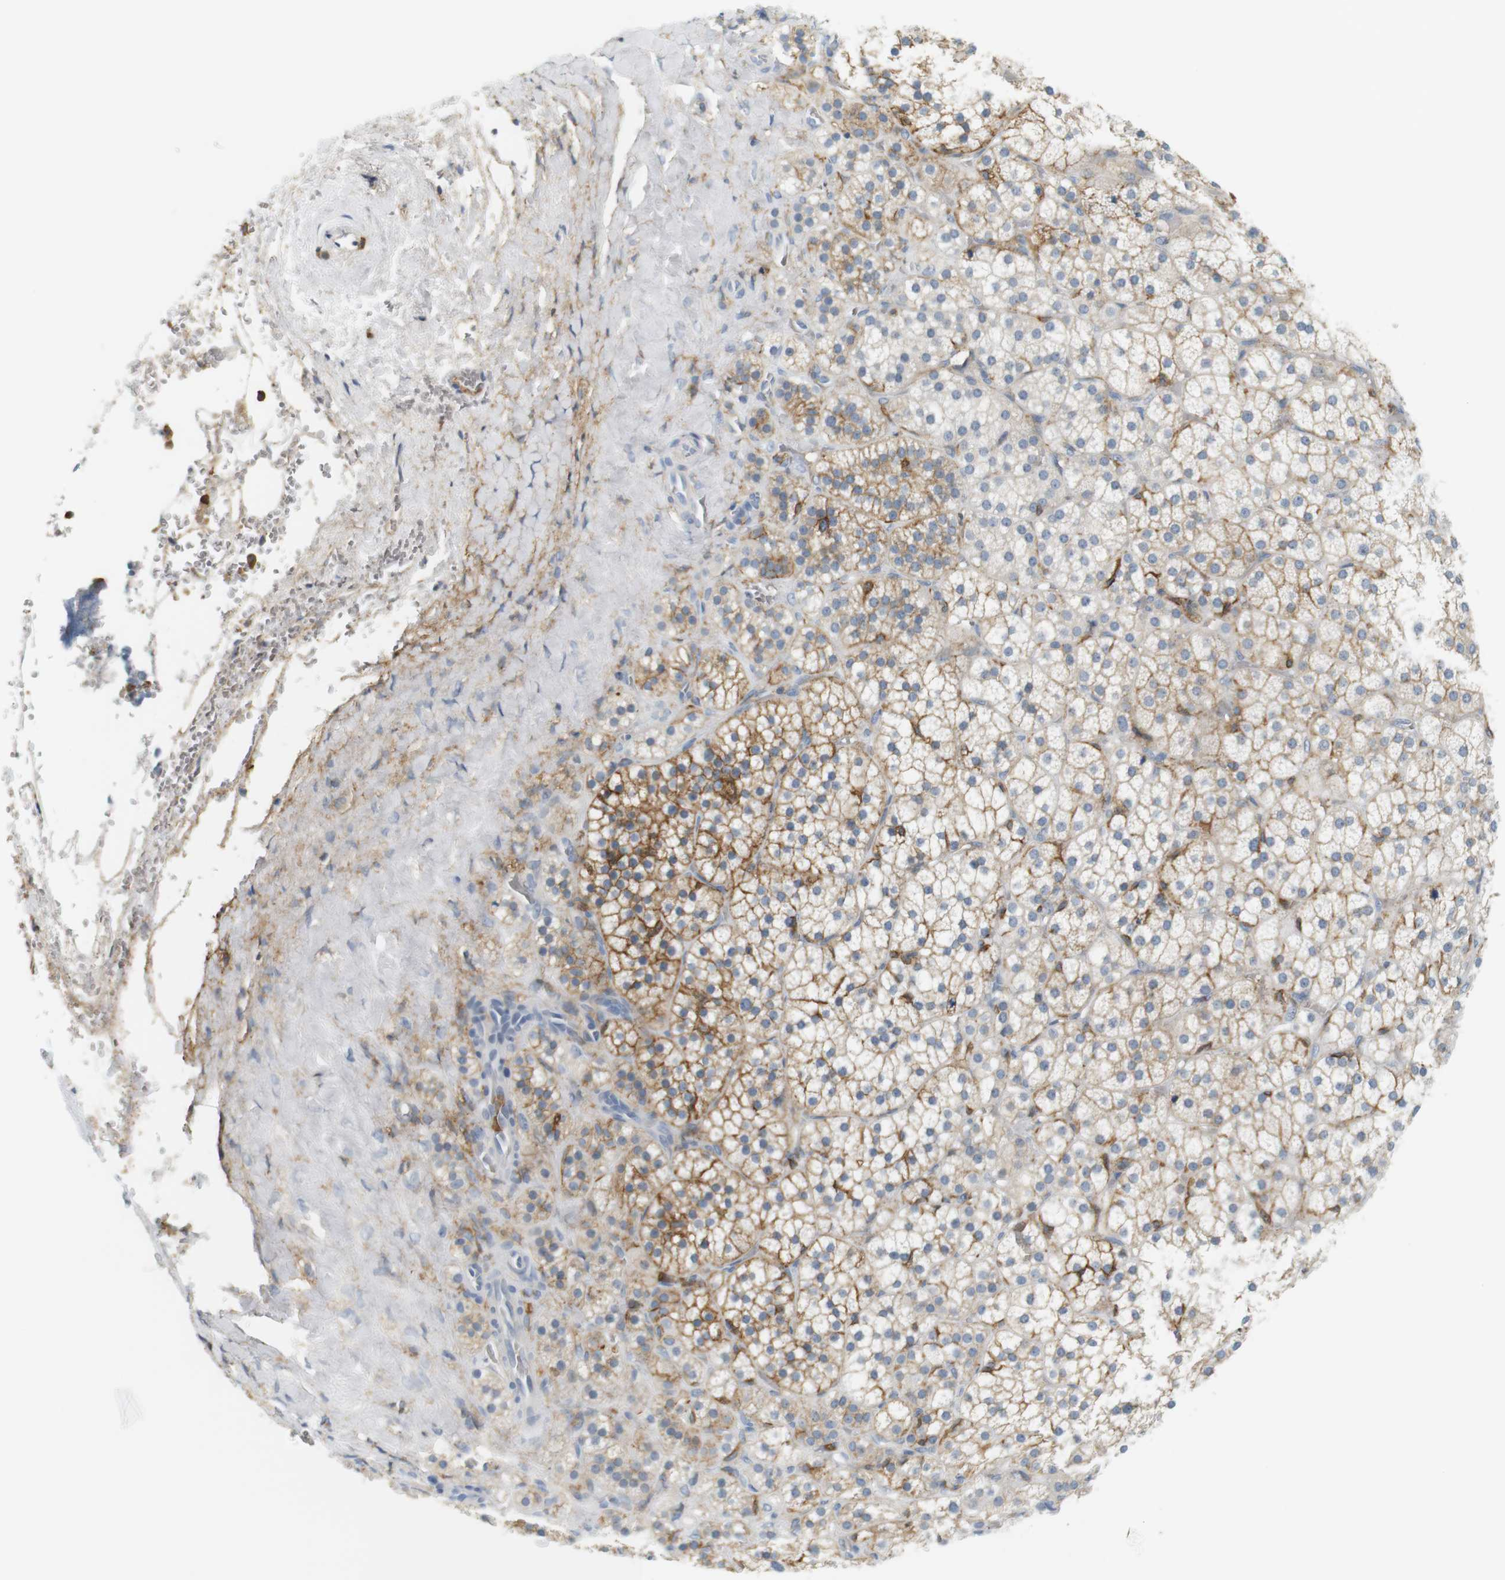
{"staining": {"intensity": "moderate", "quantity": "25%-75%", "location": "cytoplasmic/membranous"}, "tissue": "adrenal gland", "cell_type": "Glandular cells", "image_type": "normal", "snomed": [{"axis": "morphology", "description": "Normal tissue, NOS"}, {"axis": "topography", "description": "Adrenal gland"}], "caption": "High-power microscopy captured an IHC micrograph of normal adrenal gland, revealing moderate cytoplasmic/membranous staining in approximately 25%-75% of glandular cells.", "gene": "SIRPA", "patient": {"sex": "female", "age": 71}}